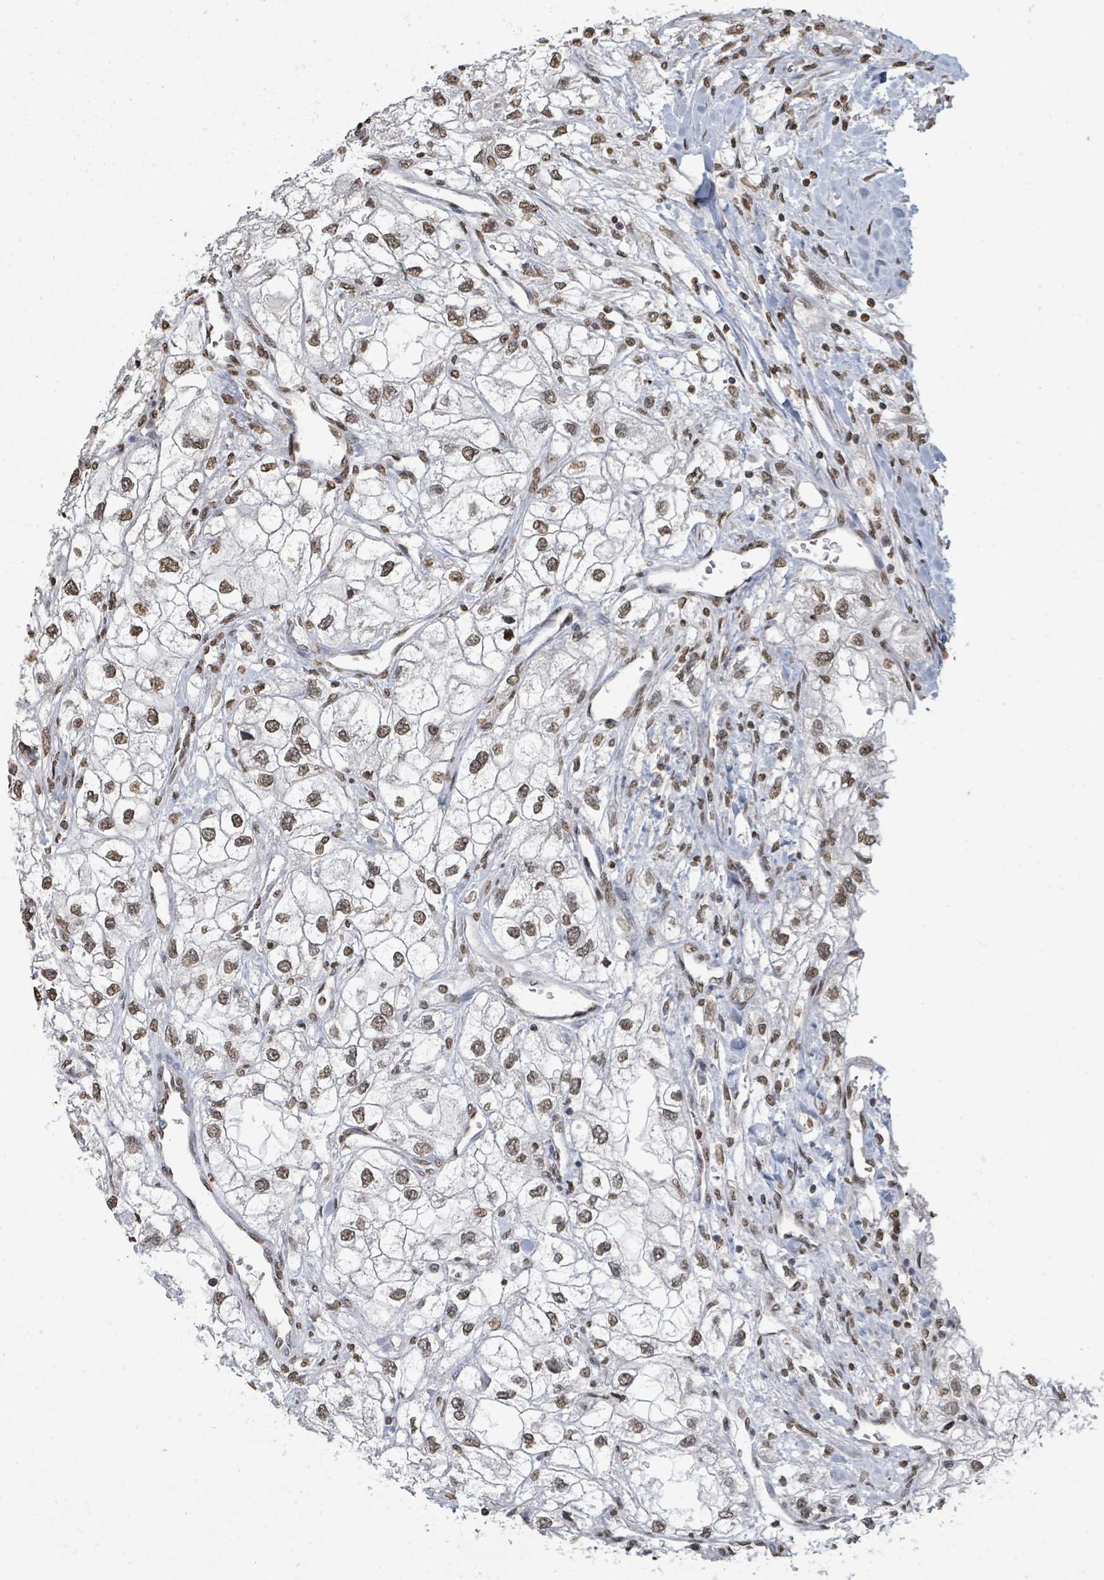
{"staining": {"intensity": "moderate", "quantity": ">75%", "location": "nuclear"}, "tissue": "renal cancer", "cell_type": "Tumor cells", "image_type": "cancer", "snomed": [{"axis": "morphology", "description": "Adenocarcinoma, NOS"}, {"axis": "topography", "description": "Kidney"}], "caption": "Approximately >75% of tumor cells in human adenocarcinoma (renal) show moderate nuclear protein expression as visualized by brown immunohistochemical staining.", "gene": "MRPS12", "patient": {"sex": "male", "age": 59}}